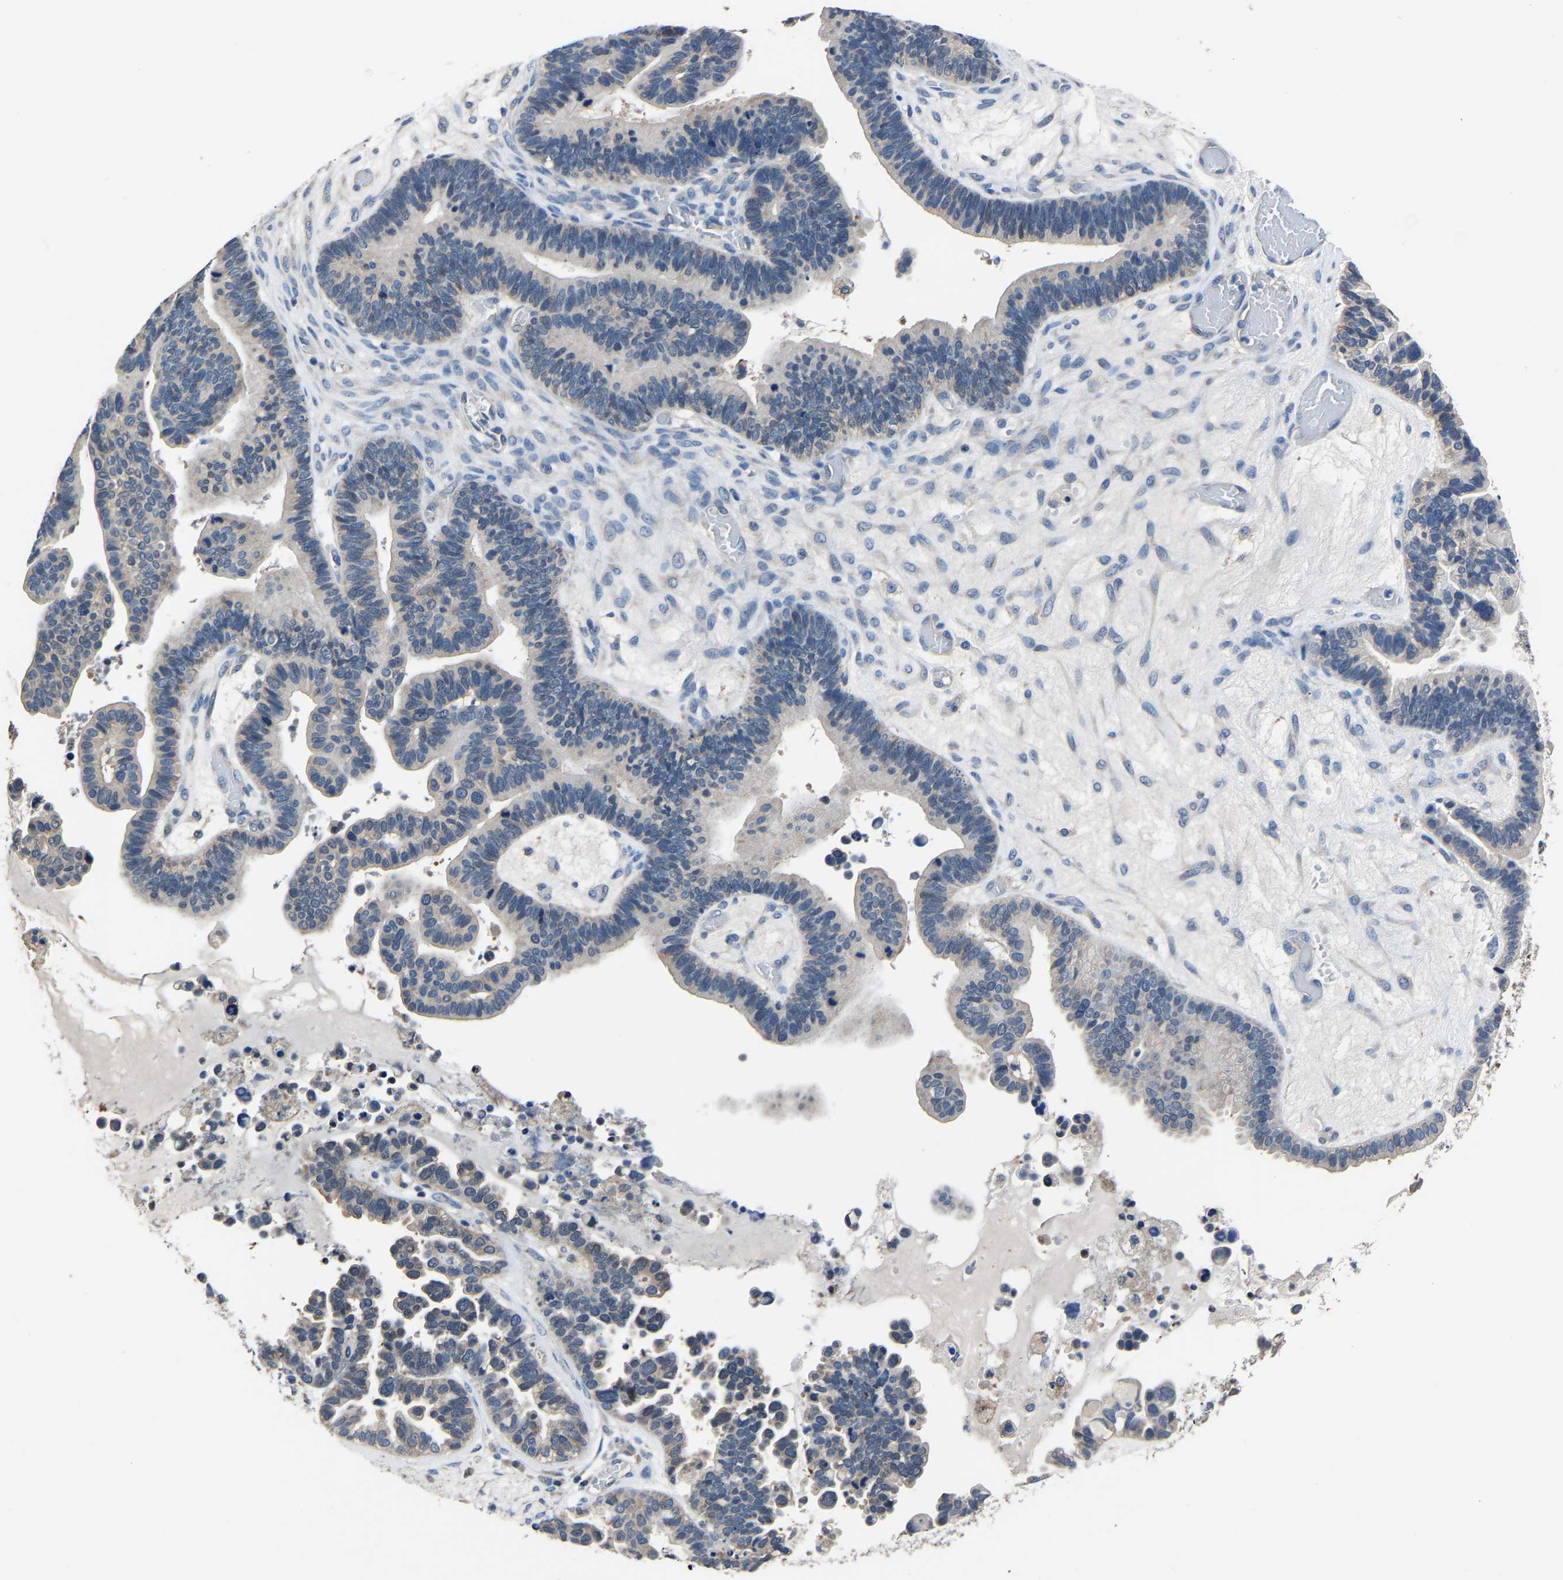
{"staining": {"intensity": "weak", "quantity": "<25%", "location": "cytoplasmic/membranous"}, "tissue": "ovarian cancer", "cell_type": "Tumor cells", "image_type": "cancer", "snomed": [{"axis": "morphology", "description": "Cystadenocarcinoma, serous, NOS"}, {"axis": "topography", "description": "Ovary"}], "caption": "The IHC image has no significant positivity in tumor cells of ovarian cancer tissue.", "gene": "STRBP", "patient": {"sex": "female", "age": 56}}